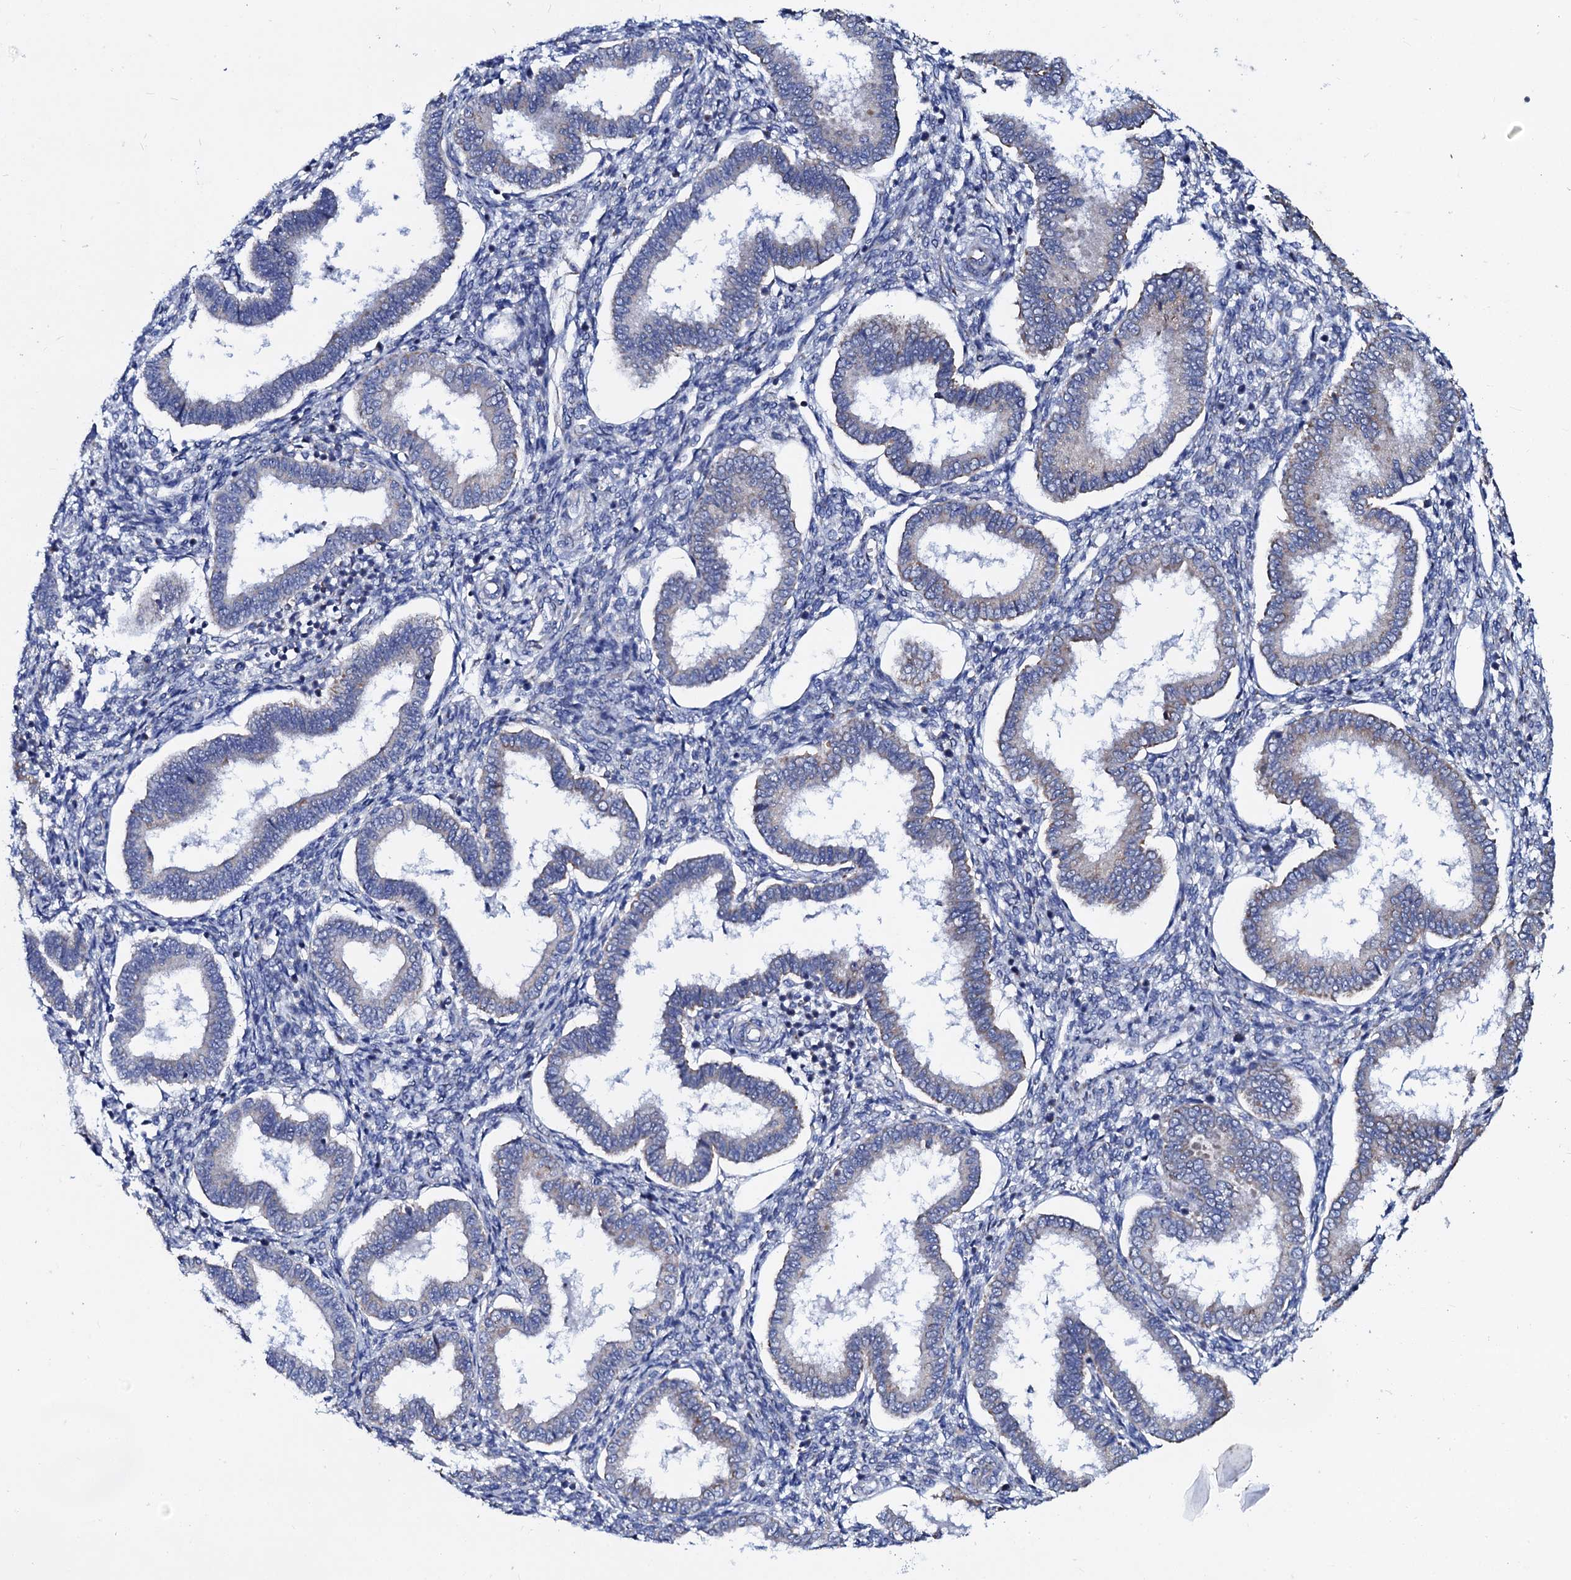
{"staining": {"intensity": "moderate", "quantity": "25%-75%", "location": "cytoplasmic/membranous"}, "tissue": "endometrium", "cell_type": "Glandular cells", "image_type": "normal", "snomed": [{"axis": "morphology", "description": "Normal tissue, NOS"}, {"axis": "topography", "description": "Endometrium"}], "caption": "Human endometrium stained with a brown dye shows moderate cytoplasmic/membranous positive positivity in about 25%-75% of glandular cells.", "gene": "SLC37A4", "patient": {"sex": "female", "age": 24}}